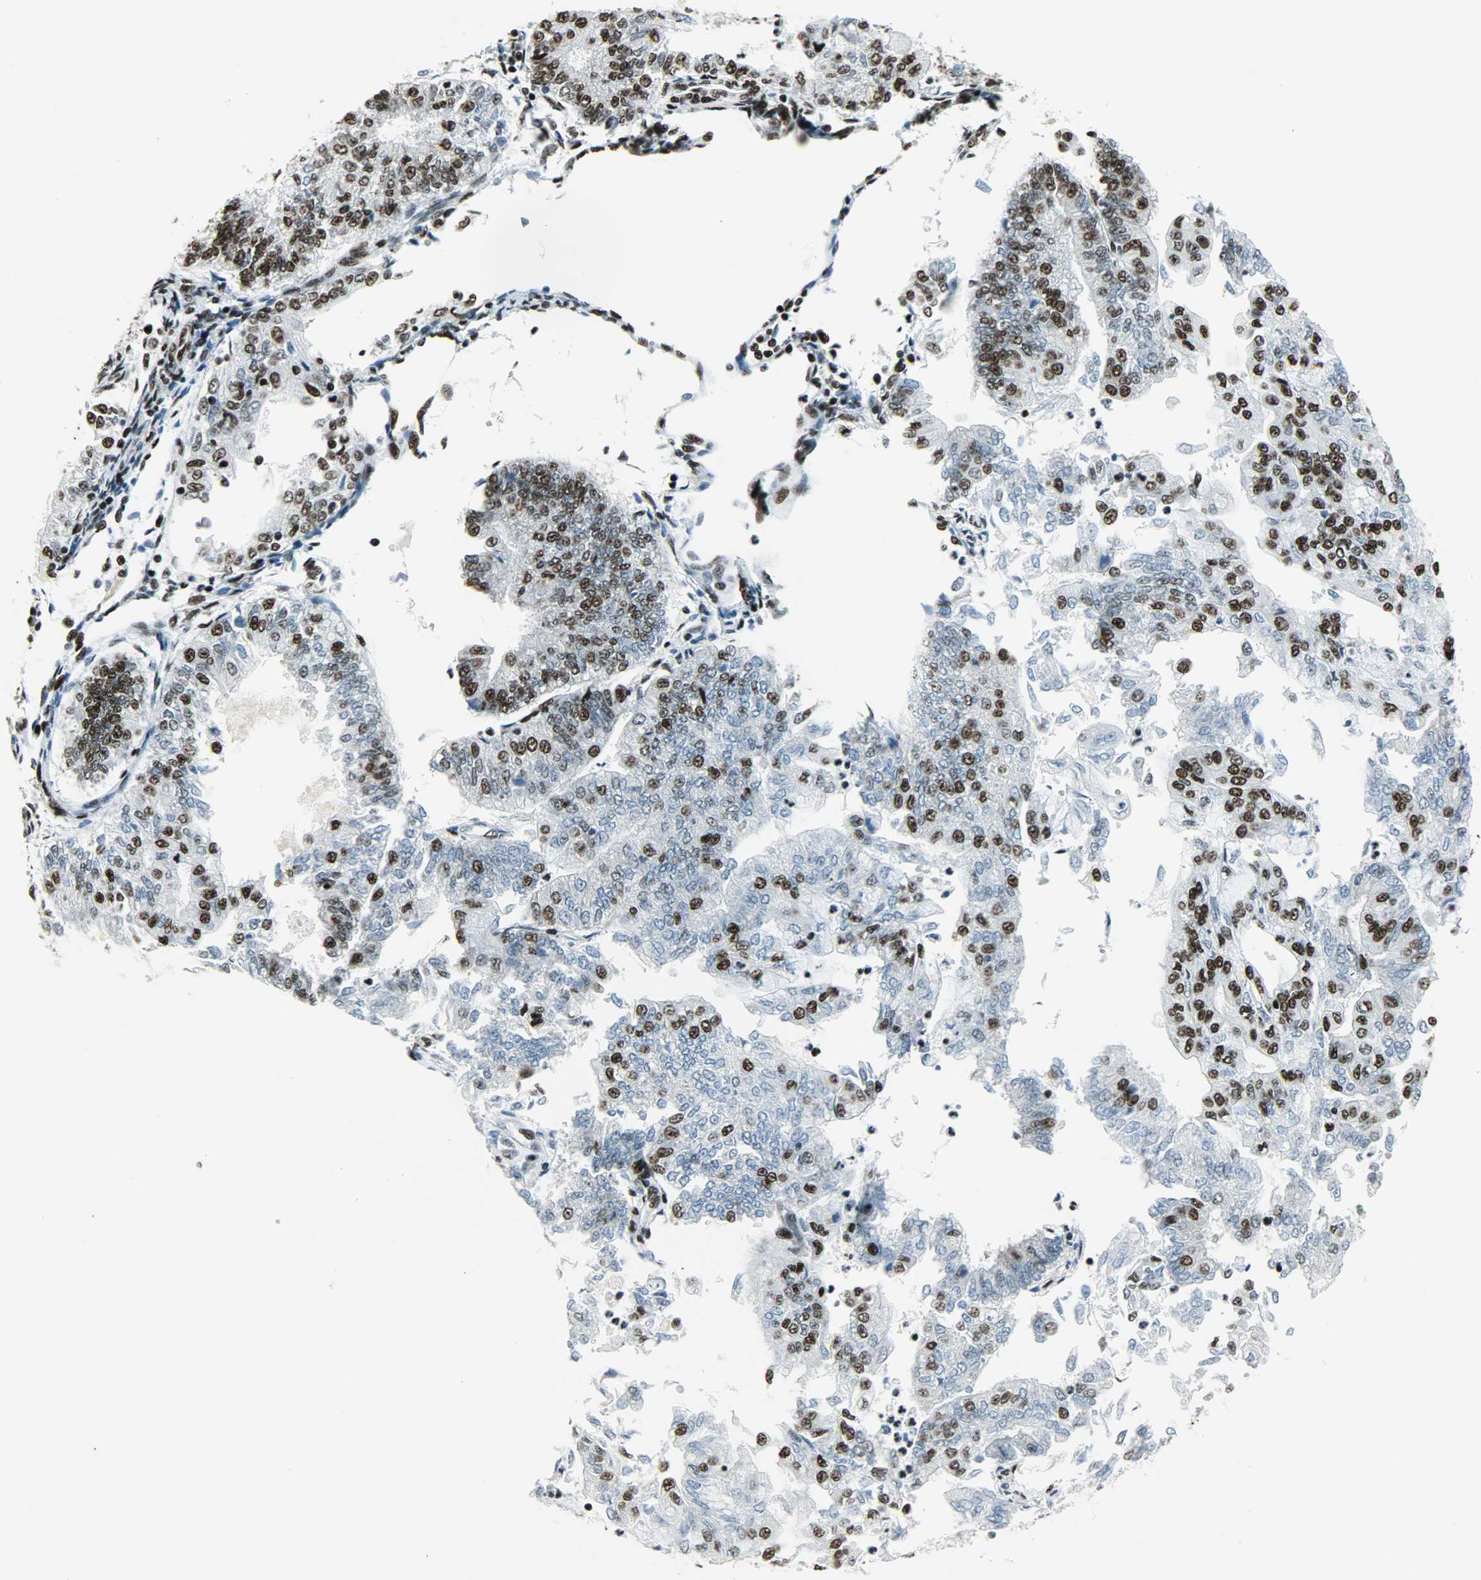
{"staining": {"intensity": "strong", "quantity": ">75%", "location": "nuclear"}, "tissue": "endometrial cancer", "cell_type": "Tumor cells", "image_type": "cancer", "snomed": [{"axis": "morphology", "description": "Adenocarcinoma, NOS"}, {"axis": "topography", "description": "Endometrium"}], "caption": "Immunohistochemistry staining of endometrial cancer (adenocarcinoma), which shows high levels of strong nuclear staining in about >75% of tumor cells indicating strong nuclear protein staining. The staining was performed using DAB (3,3'-diaminobenzidine) (brown) for protein detection and nuclei were counterstained in hematoxylin (blue).", "gene": "SNRPA", "patient": {"sex": "female", "age": 59}}